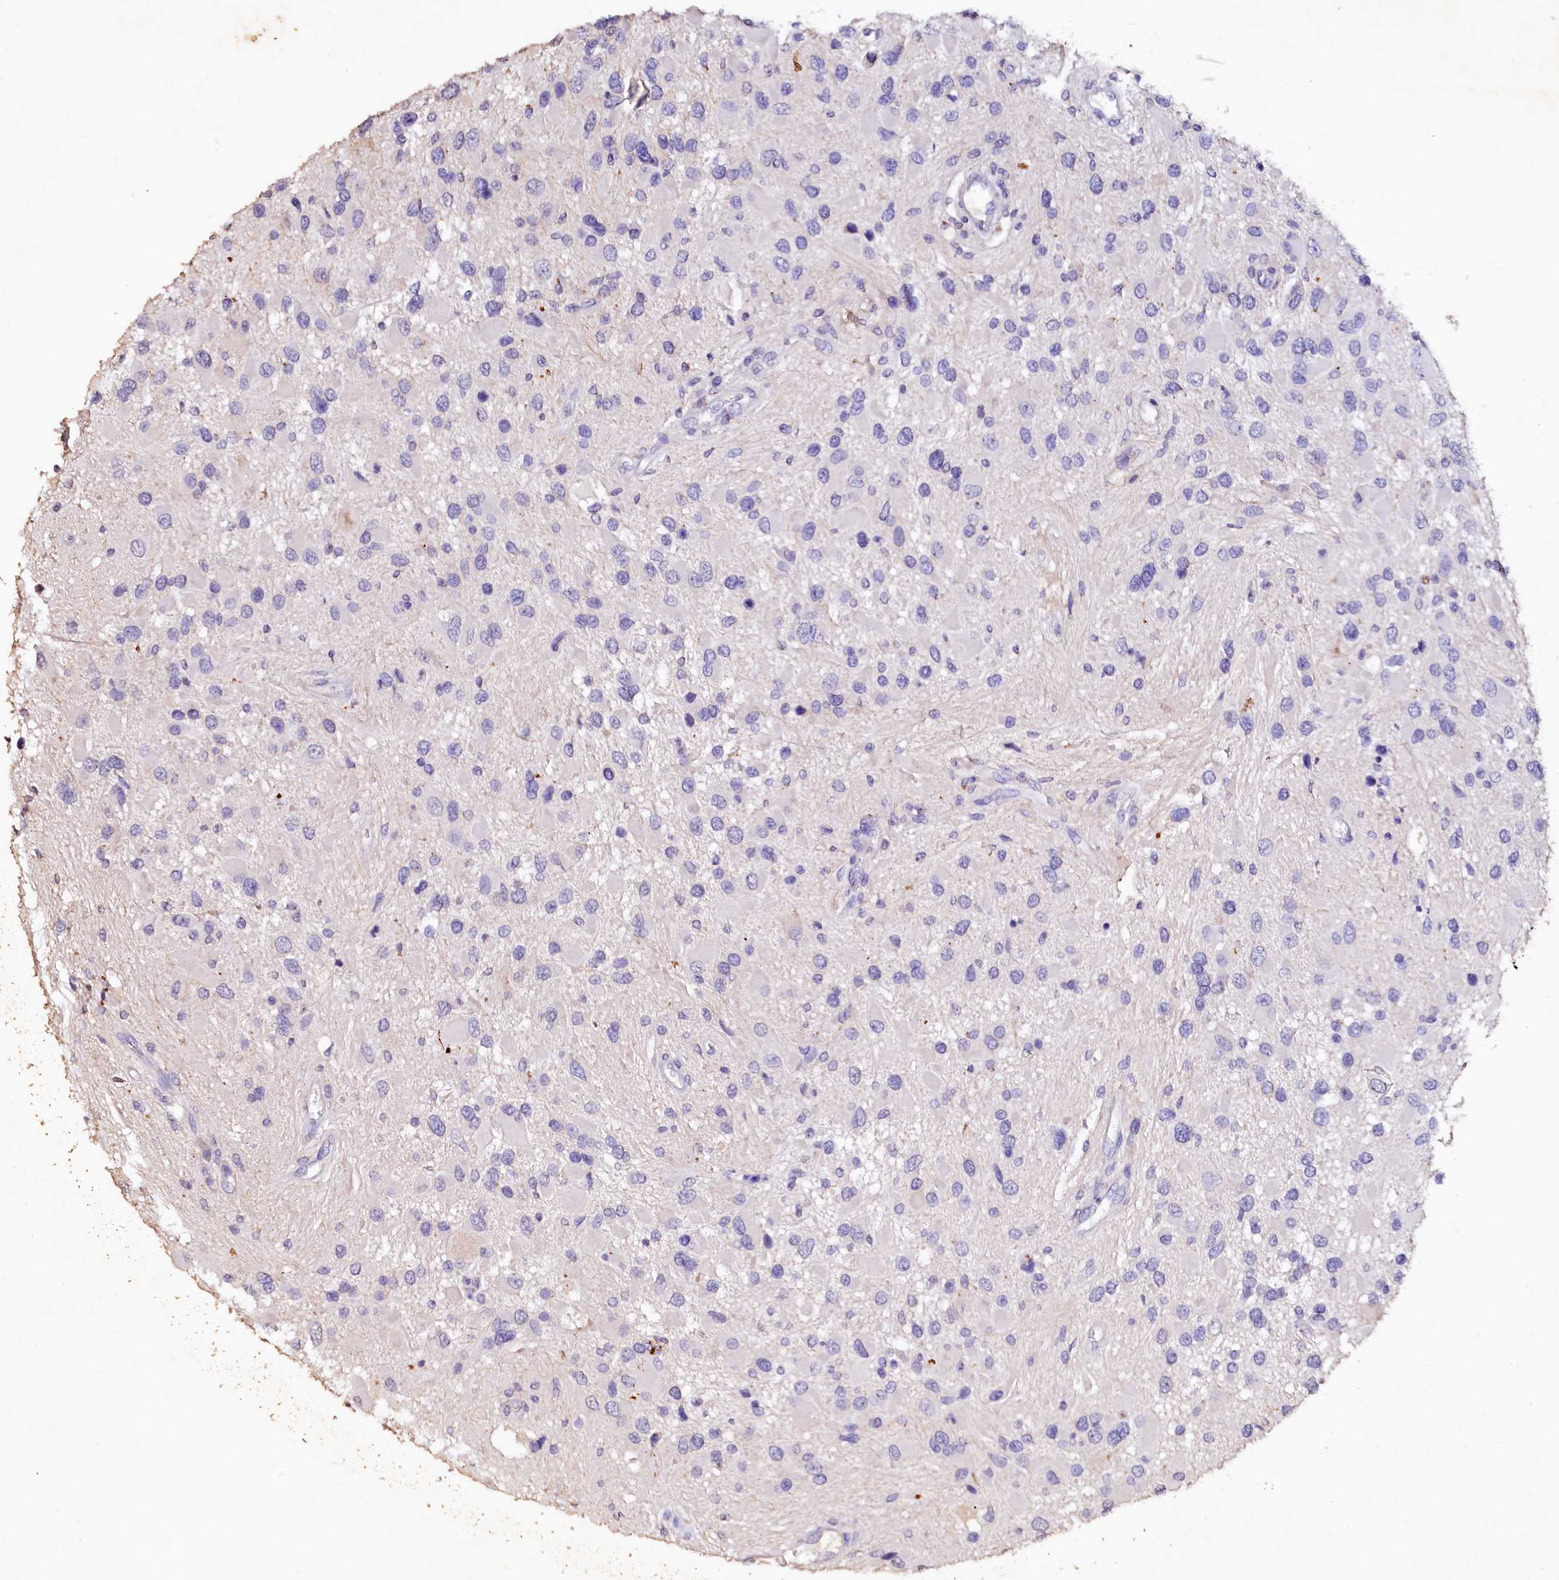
{"staining": {"intensity": "negative", "quantity": "none", "location": "none"}, "tissue": "glioma", "cell_type": "Tumor cells", "image_type": "cancer", "snomed": [{"axis": "morphology", "description": "Glioma, malignant, High grade"}, {"axis": "topography", "description": "Brain"}], "caption": "Tumor cells show no significant protein staining in high-grade glioma (malignant).", "gene": "VPS36", "patient": {"sex": "male", "age": 53}}